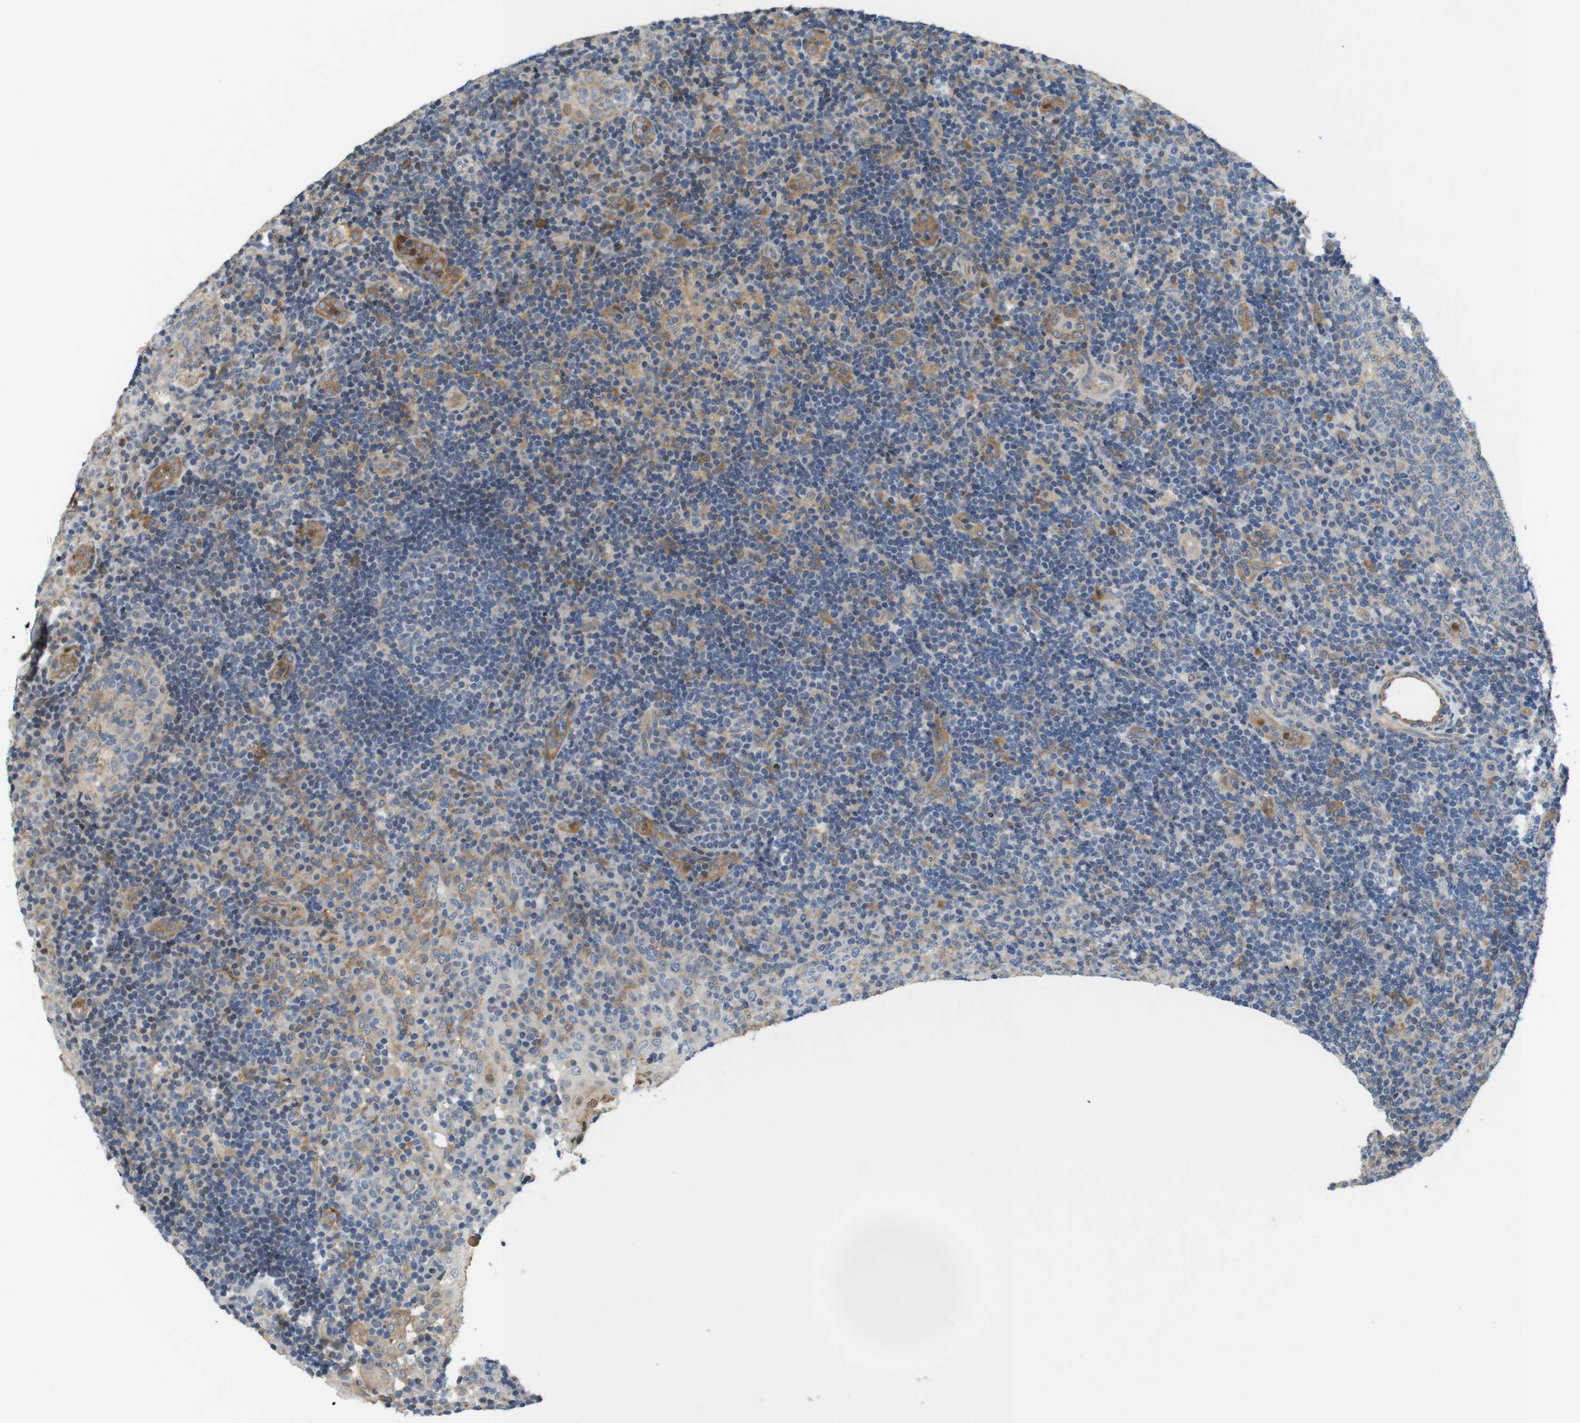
{"staining": {"intensity": "negative", "quantity": "none", "location": "none"}, "tissue": "tonsil", "cell_type": "Germinal center cells", "image_type": "normal", "snomed": [{"axis": "morphology", "description": "Normal tissue, NOS"}, {"axis": "topography", "description": "Tonsil"}], "caption": "DAB (3,3'-diaminobenzidine) immunohistochemical staining of unremarkable human tonsil shows no significant staining in germinal center cells.", "gene": "PCDH10", "patient": {"sex": "female", "age": 40}}